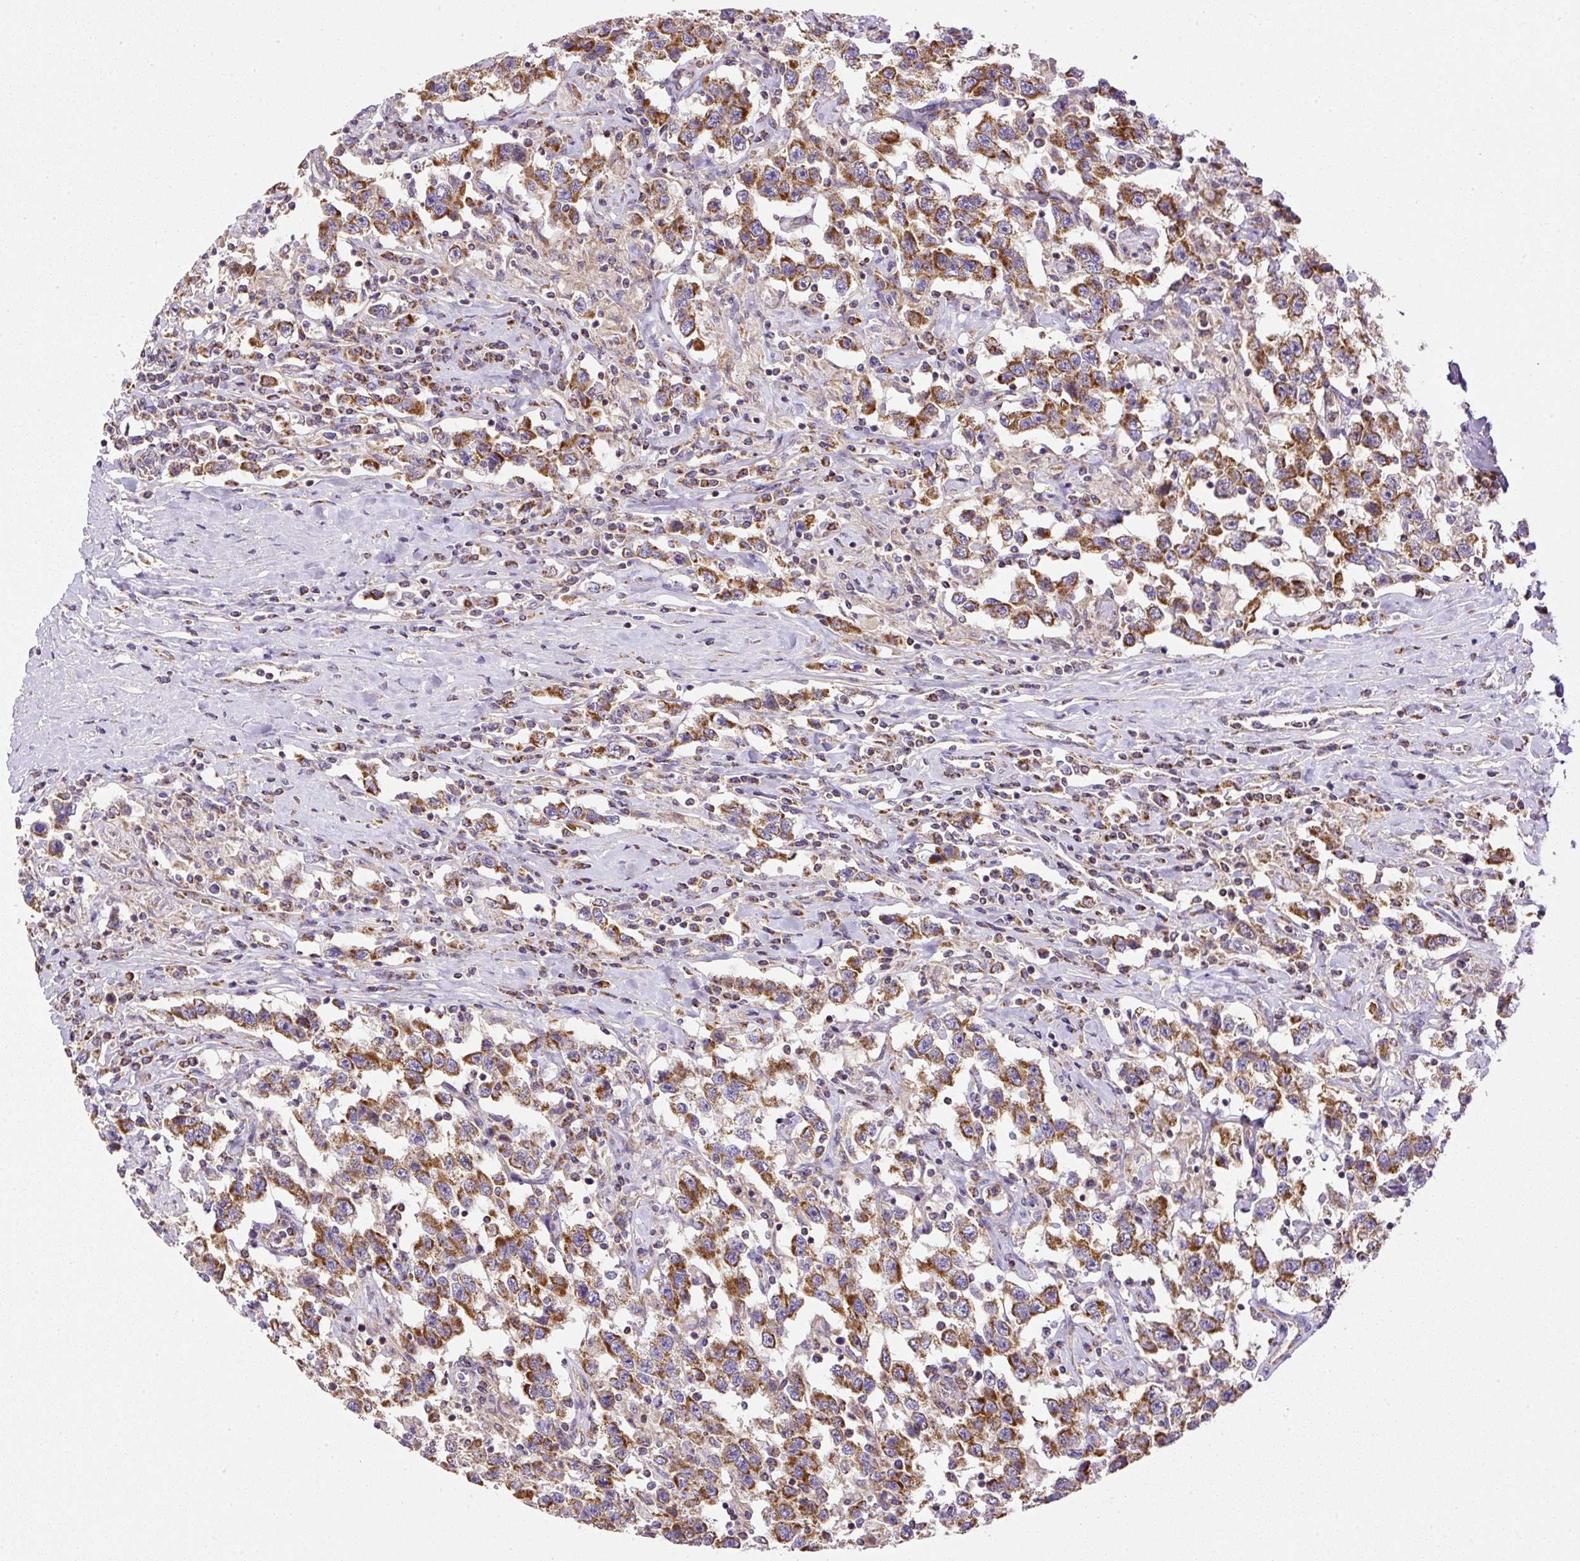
{"staining": {"intensity": "strong", "quantity": ">75%", "location": "cytoplasmic/membranous"}, "tissue": "testis cancer", "cell_type": "Tumor cells", "image_type": "cancer", "snomed": [{"axis": "morphology", "description": "Seminoma, NOS"}, {"axis": "topography", "description": "Testis"}], "caption": "Immunohistochemistry of human testis cancer (seminoma) exhibits high levels of strong cytoplasmic/membranous expression in about >75% of tumor cells.", "gene": "NDUFAF2", "patient": {"sex": "male", "age": 41}}